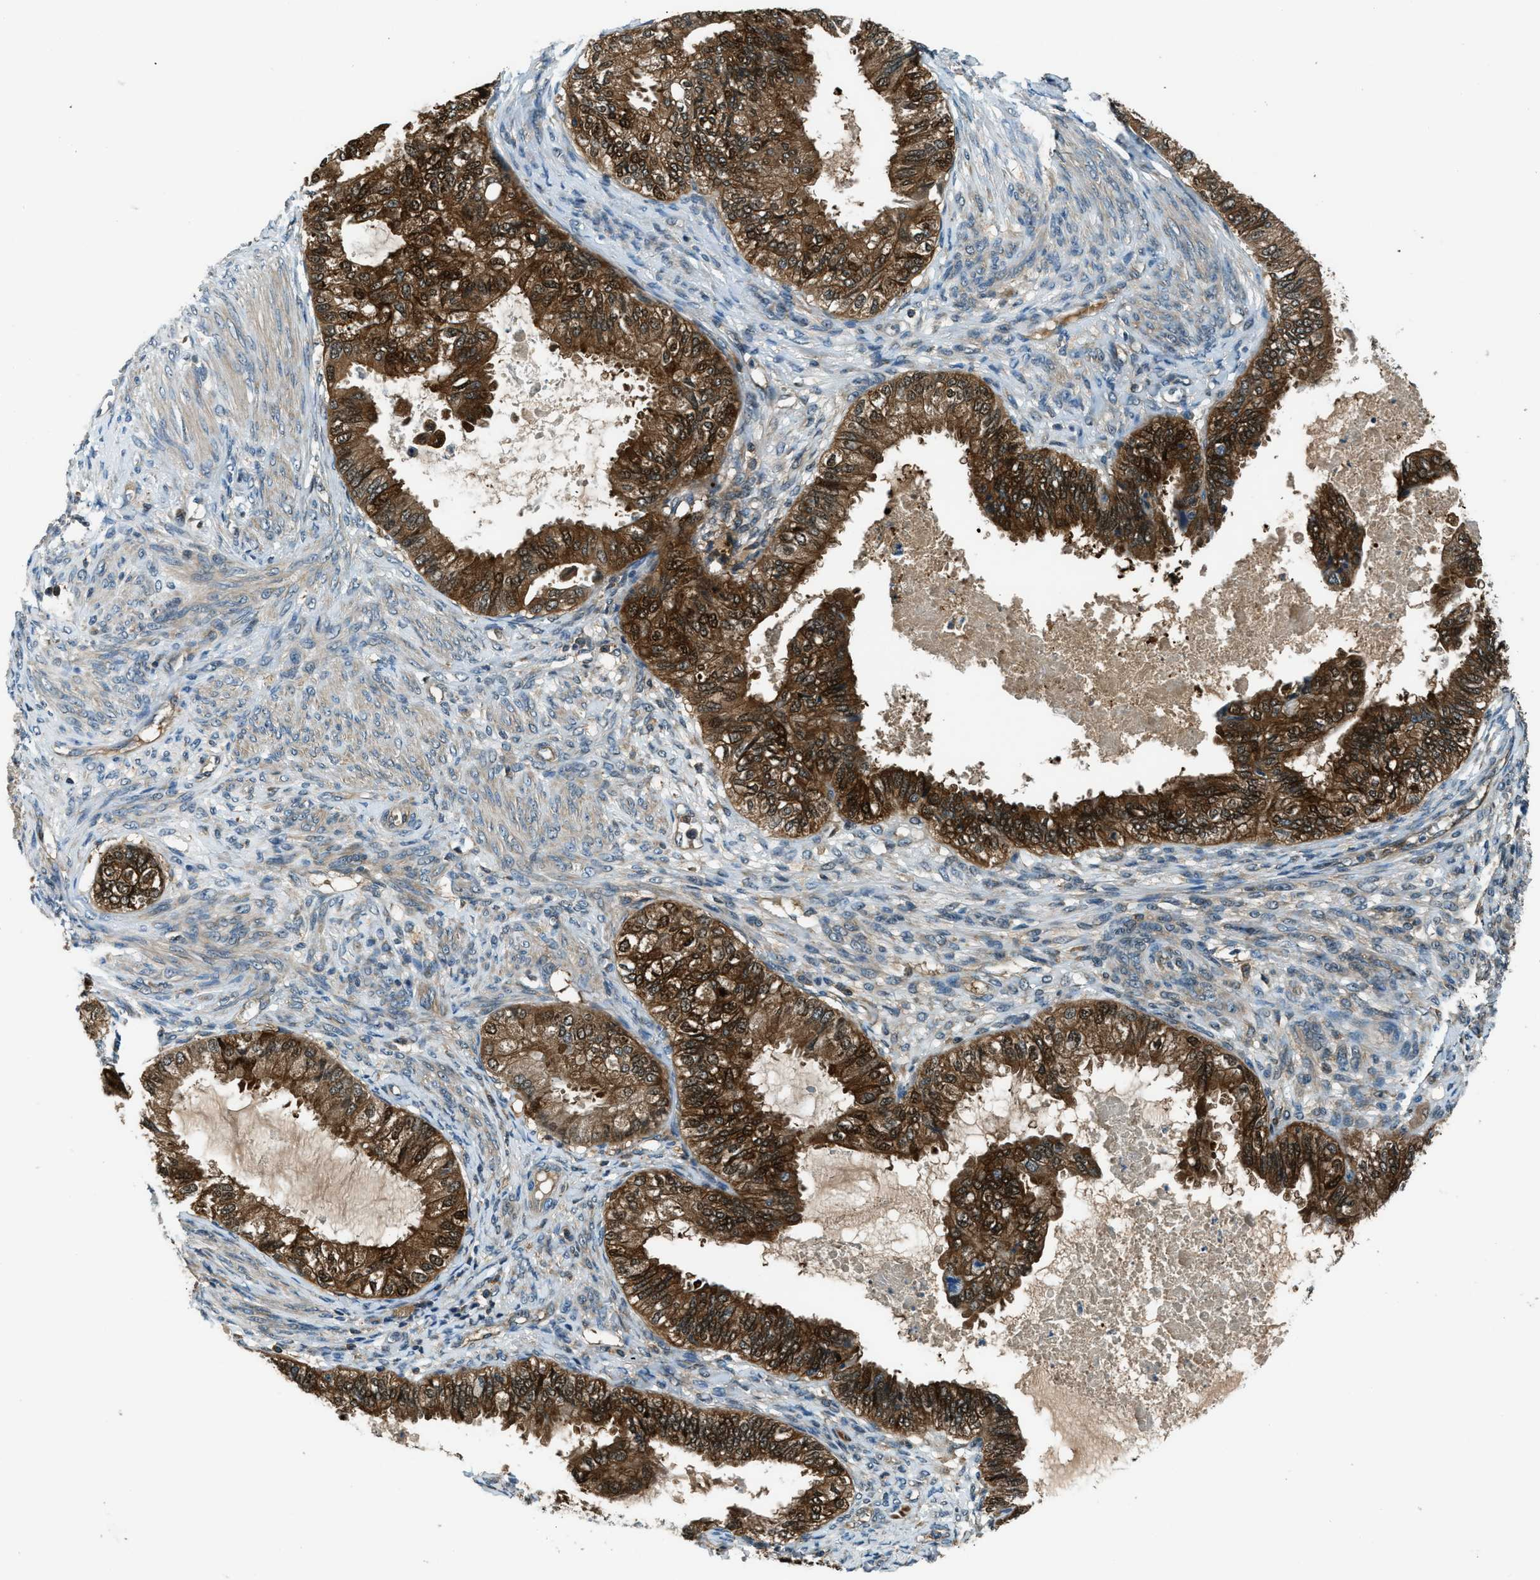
{"staining": {"intensity": "strong", "quantity": ">75%", "location": "cytoplasmic/membranous"}, "tissue": "cervical cancer", "cell_type": "Tumor cells", "image_type": "cancer", "snomed": [{"axis": "morphology", "description": "Normal tissue, NOS"}, {"axis": "morphology", "description": "Adenocarcinoma, NOS"}, {"axis": "topography", "description": "Cervix"}, {"axis": "topography", "description": "Endometrium"}], "caption": "Protein staining of cervical adenocarcinoma tissue reveals strong cytoplasmic/membranous positivity in about >75% of tumor cells. The staining was performed using DAB (3,3'-diaminobenzidine) to visualize the protein expression in brown, while the nuclei were stained in blue with hematoxylin (Magnification: 20x).", "gene": "HEBP2", "patient": {"sex": "female", "age": 86}}